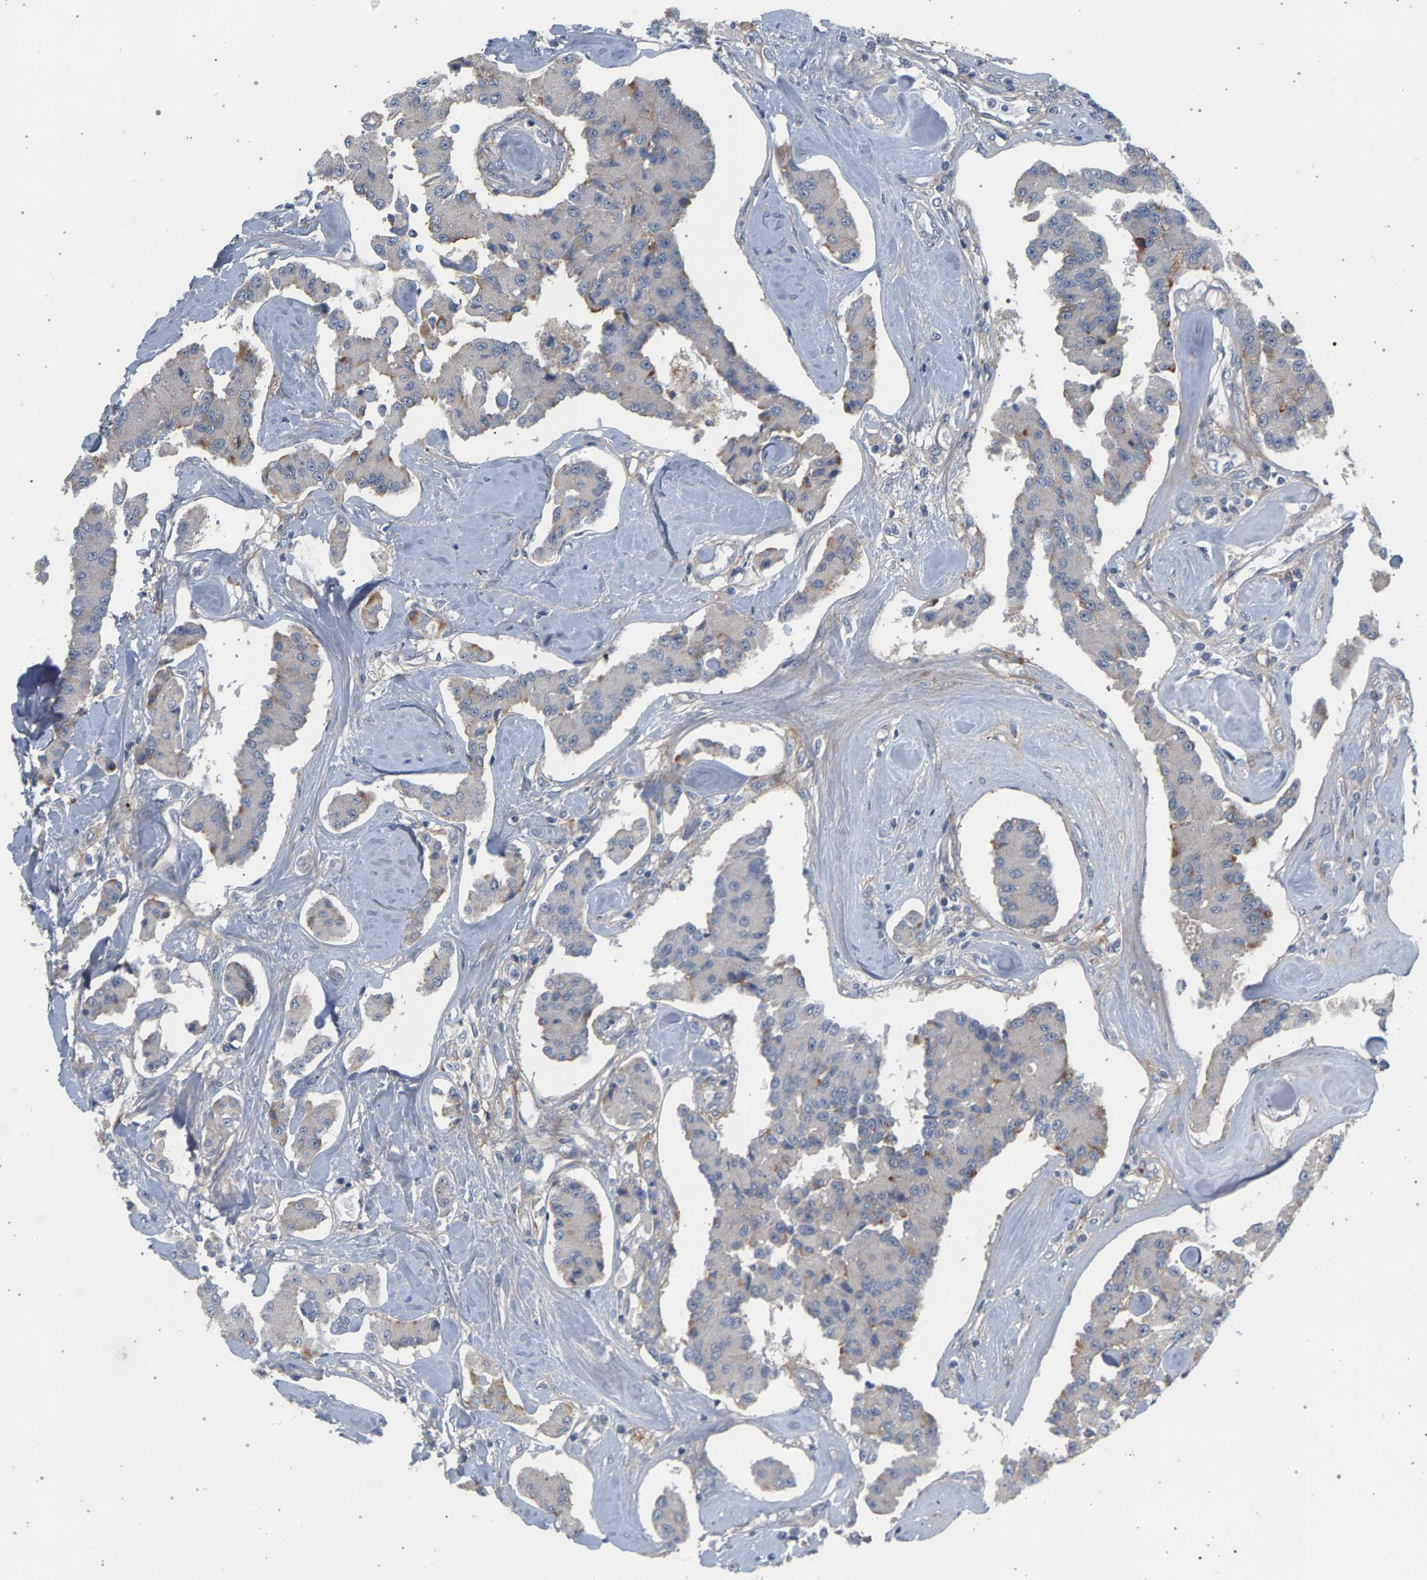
{"staining": {"intensity": "weak", "quantity": "<25%", "location": "cytoplasmic/membranous"}, "tissue": "carcinoid", "cell_type": "Tumor cells", "image_type": "cancer", "snomed": [{"axis": "morphology", "description": "Carcinoid, malignant, NOS"}, {"axis": "topography", "description": "Pancreas"}], "caption": "This histopathology image is of carcinoid stained with immunohistochemistry to label a protein in brown with the nuclei are counter-stained blue. There is no positivity in tumor cells.", "gene": "MAMDC2", "patient": {"sex": "male", "age": 41}}